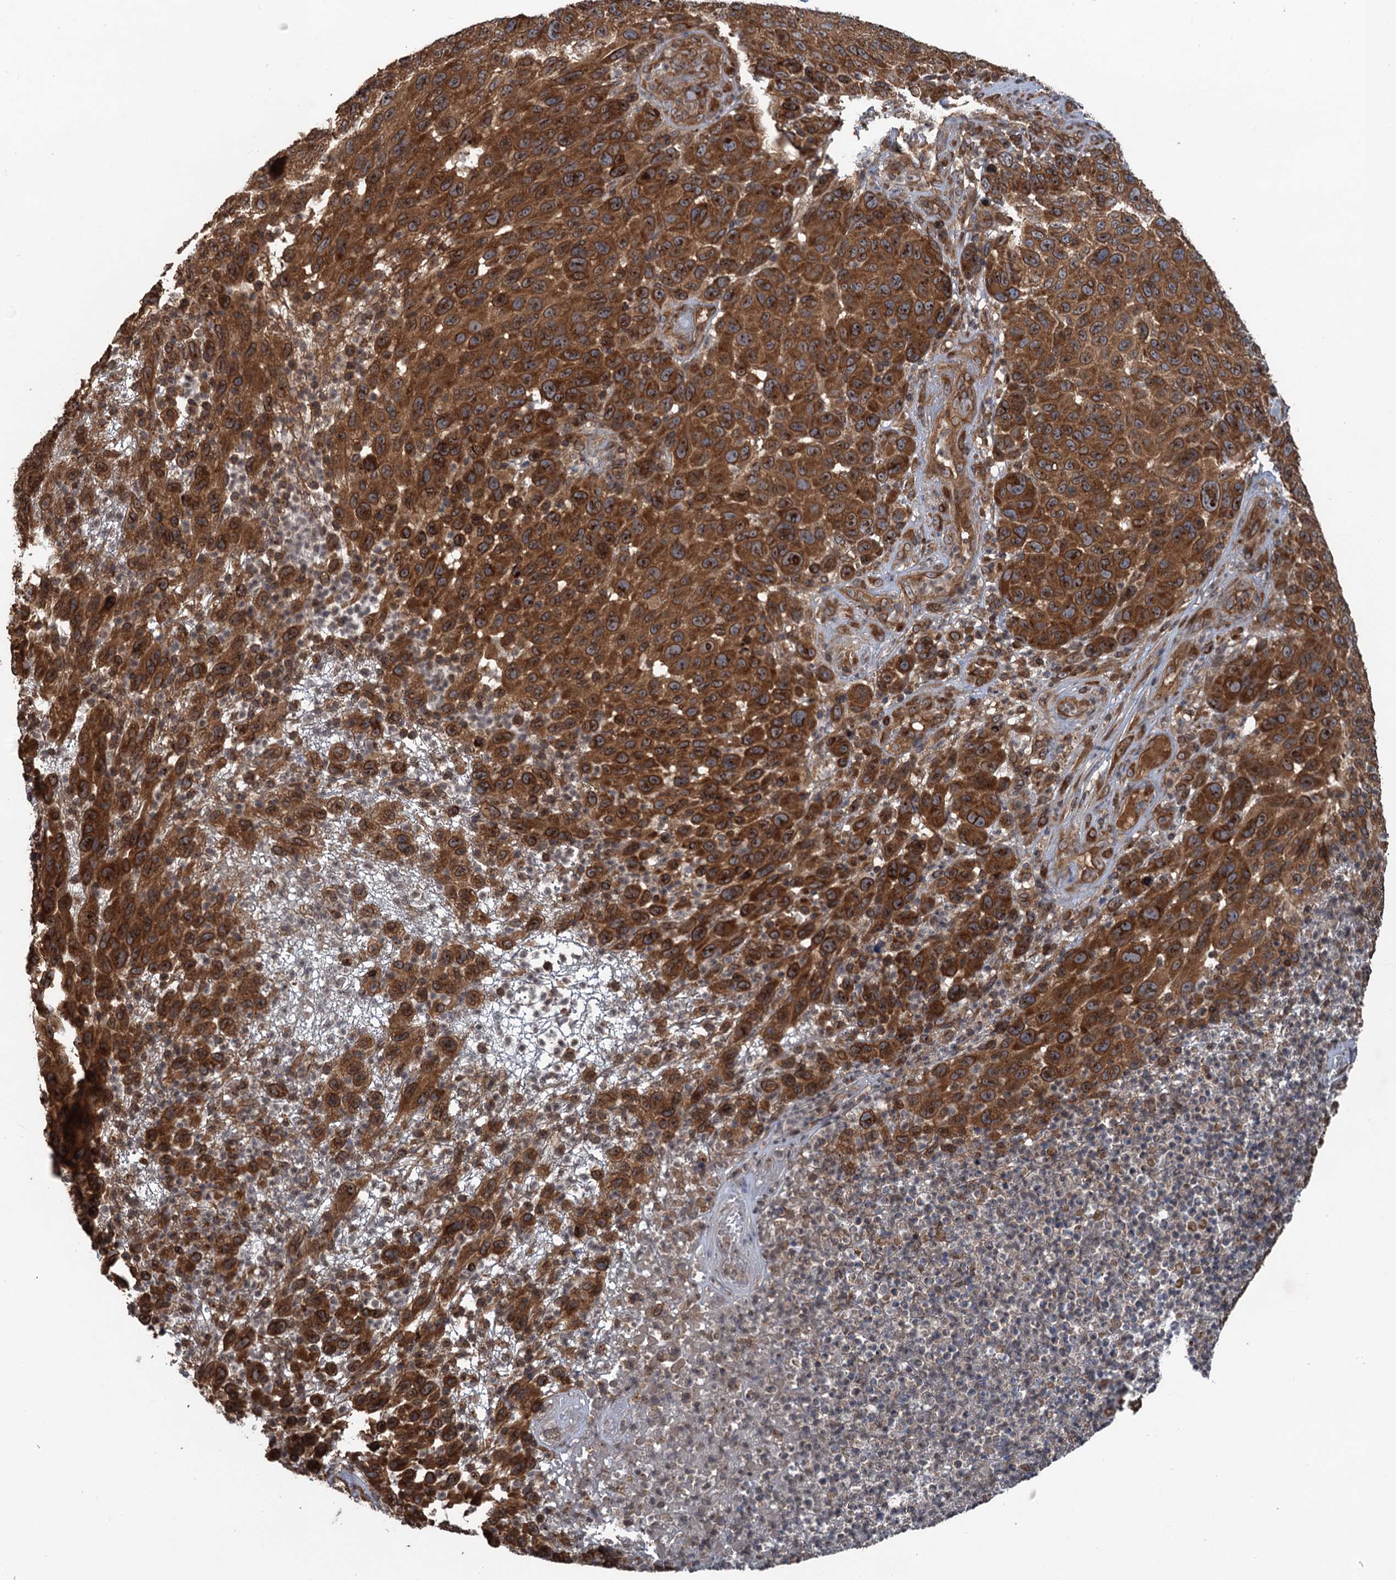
{"staining": {"intensity": "strong", "quantity": ">75%", "location": "cytoplasmic/membranous,nuclear"}, "tissue": "melanoma", "cell_type": "Tumor cells", "image_type": "cancer", "snomed": [{"axis": "morphology", "description": "Malignant melanoma, NOS"}, {"axis": "topography", "description": "Skin"}], "caption": "Immunohistochemistry histopathology image of malignant melanoma stained for a protein (brown), which displays high levels of strong cytoplasmic/membranous and nuclear staining in approximately >75% of tumor cells.", "gene": "GLE1", "patient": {"sex": "male", "age": 49}}